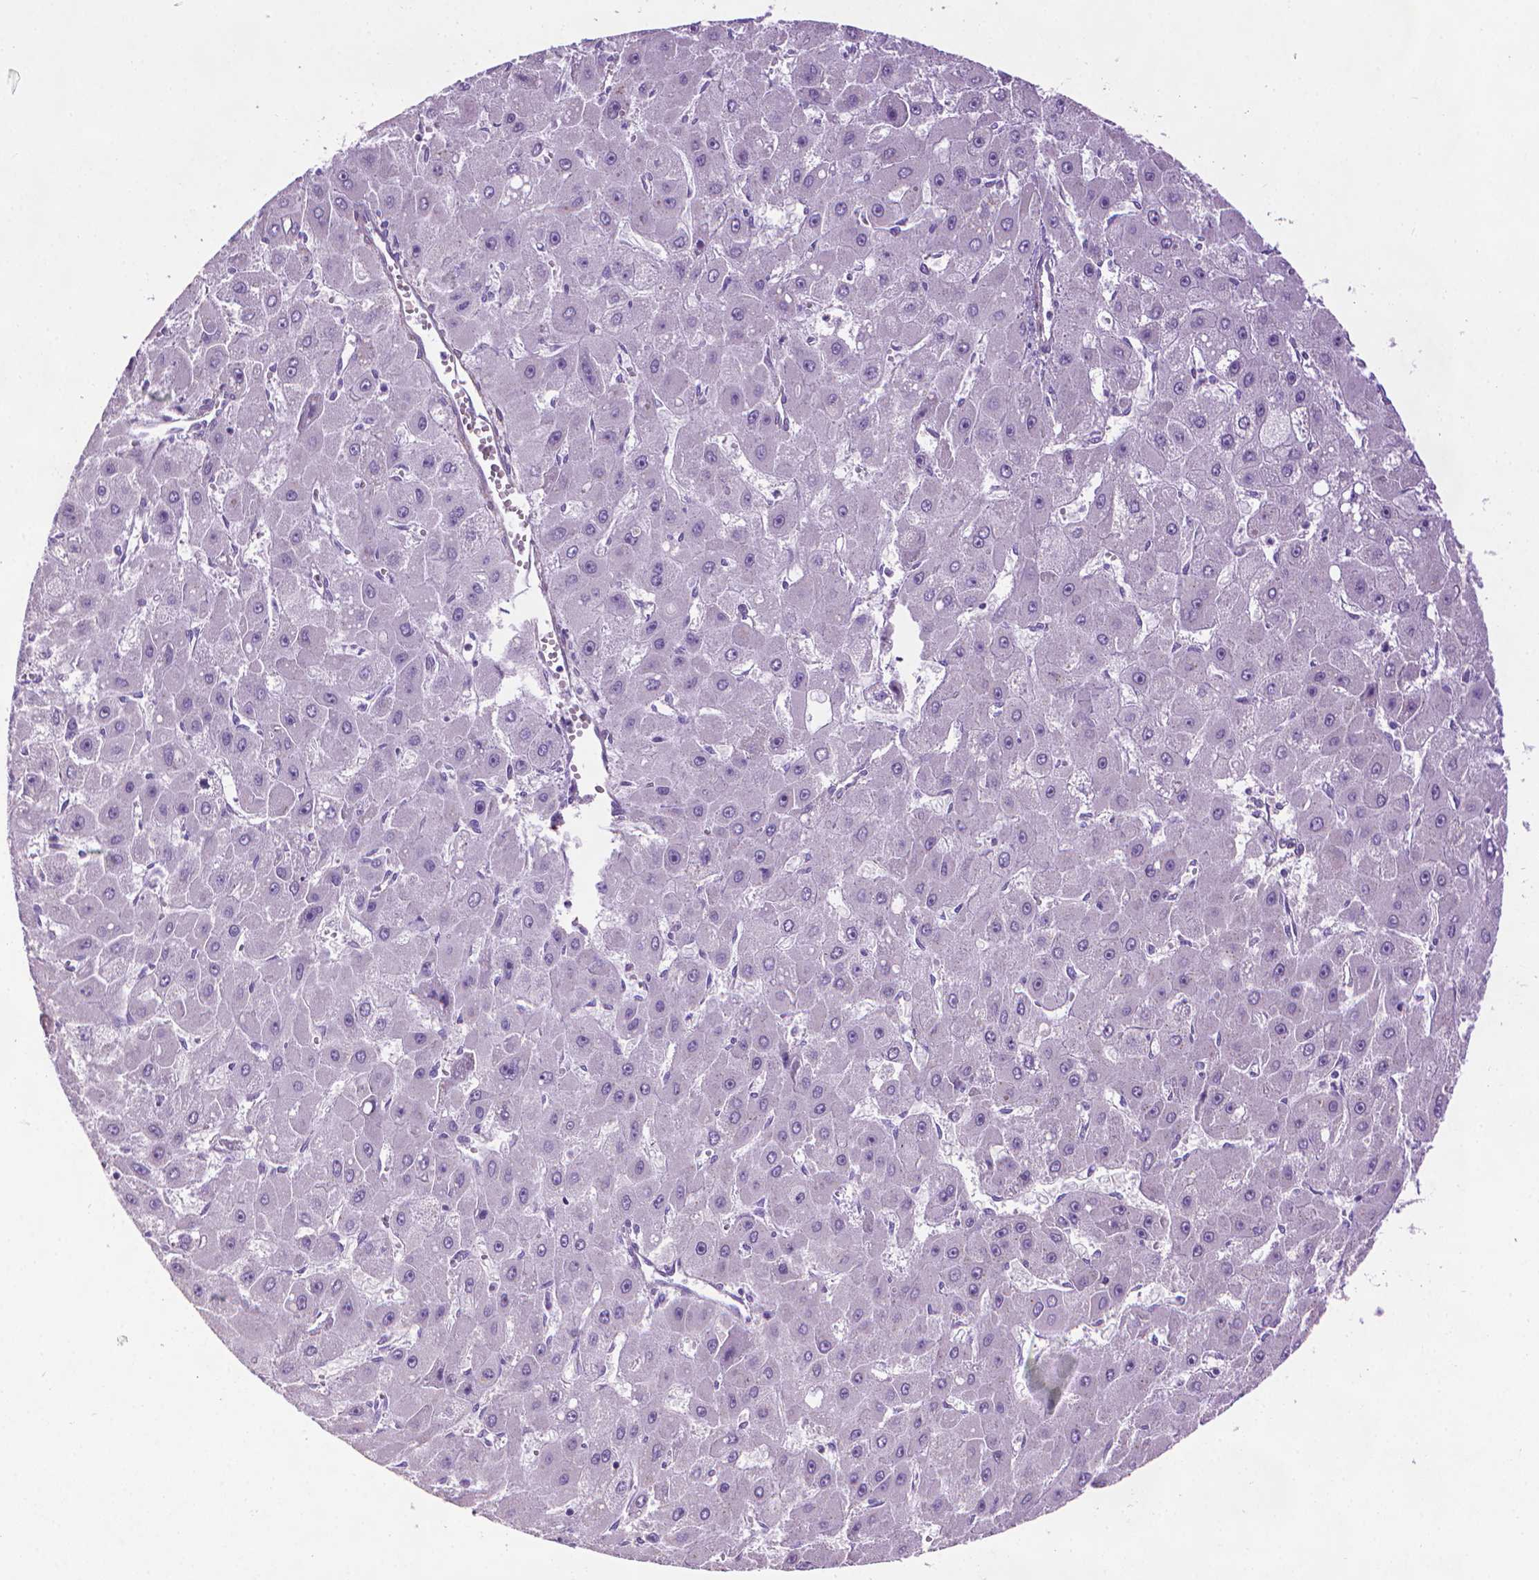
{"staining": {"intensity": "negative", "quantity": "none", "location": "none"}, "tissue": "liver cancer", "cell_type": "Tumor cells", "image_type": "cancer", "snomed": [{"axis": "morphology", "description": "Carcinoma, Hepatocellular, NOS"}, {"axis": "topography", "description": "Liver"}], "caption": "Immunohistochemistry of liver hepatocellular carcinoma shows no staining in tumor cells. (DAB IHC visualized using brightfield microscopy, high magnification).", "gene": "AQP10", "patient": {"sex": "female", "age": 25}}